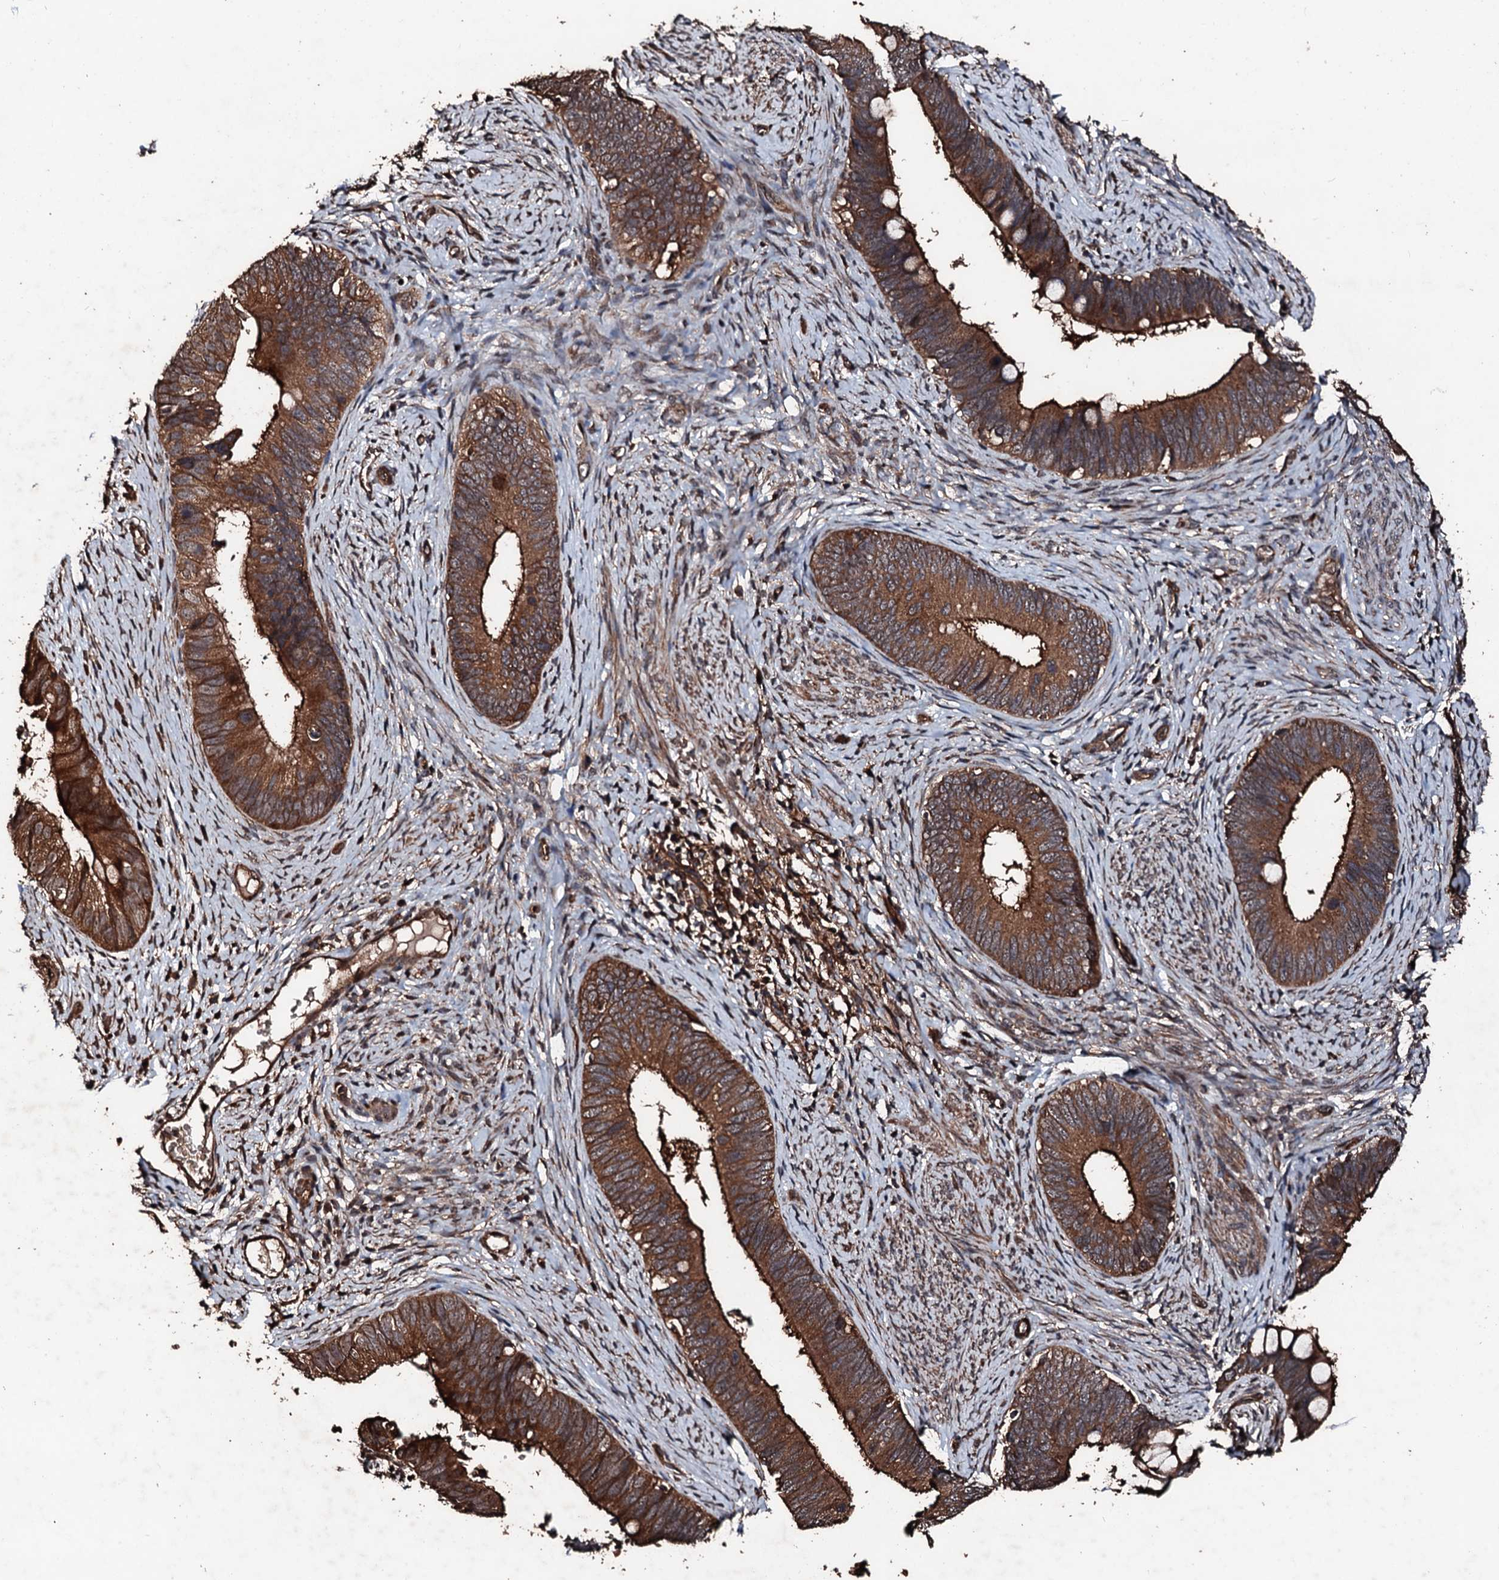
{"staining": {"intensity": "strong", "quantity": ">75%", "location": "cytoplasmic/membranous"}, "tissue": "cervical cancer", "cell_type": "Tumor cells", "image_type": "cancer", "snomed": [{"axis": "morphology", "description": "Adenocarcinoma, NOS"}, {"axis": "topography", "description": "Cervix"}], "caption": "Strong cytoplasmic/membranous protein positivity is identified in approximately >75% of tumor cells in cervical cancer.", "gene": "KIF18A", "patient": {"sex": "female", "age": 42}}